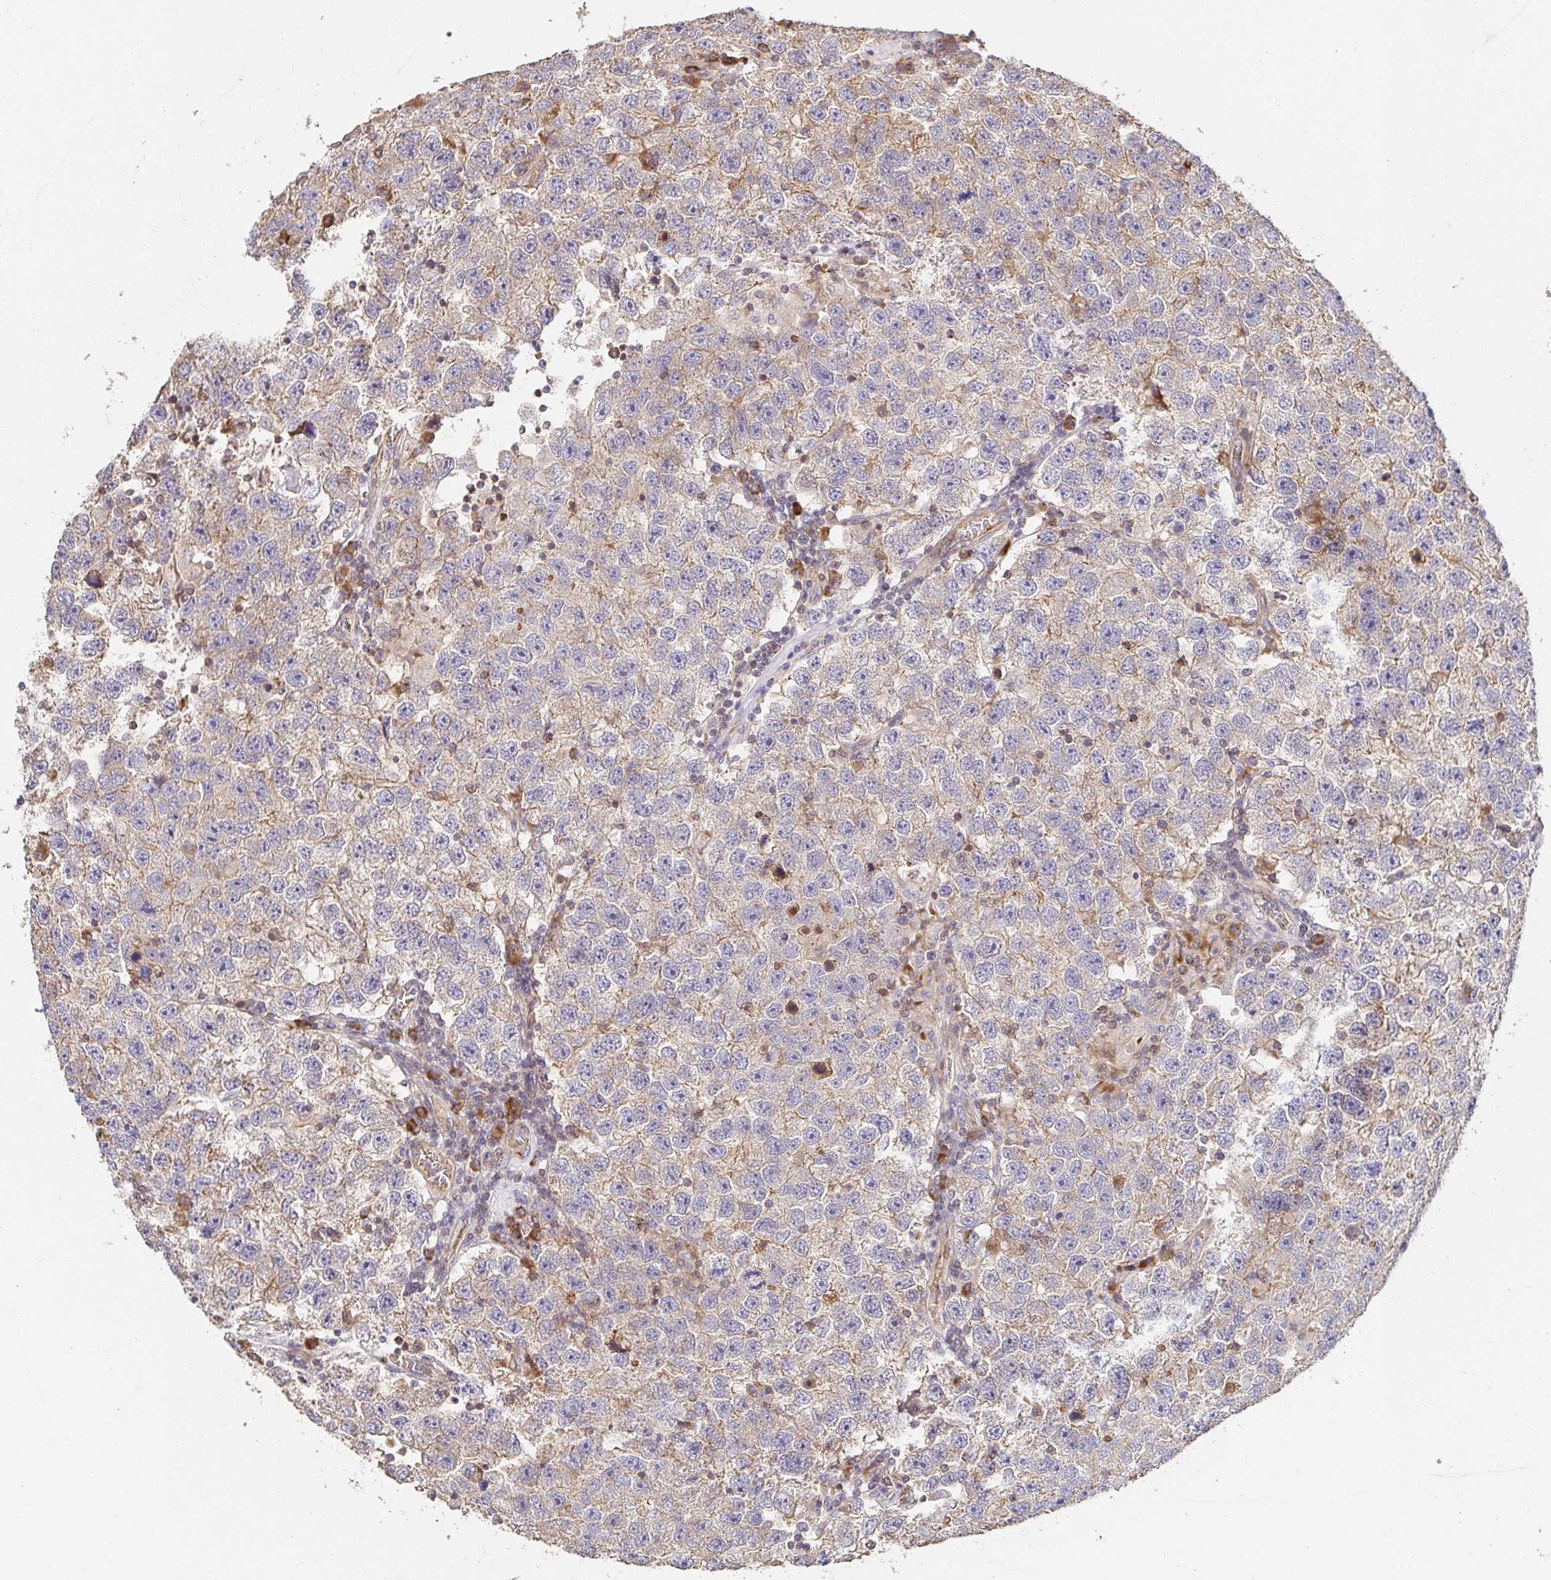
{"staining": {"intensity": "moderate", "quantity": "25%-75%", "location": "cytoplasmic/membranous"}, "tissue": "testis cancer", "cell_type": "Tumor cells", "image_type": "cancer", "snomed": [{"axis": "morphology", "description": "Seminoma, NOS"}, {"axis": "topography", "description": "Testis"}], "caption": "DAB (3,3'-diaminobenzidine) immunohistochemical staining of human testis cancer (seminoma) reveals moderate cytoplasmic/membranous protein staining in about 25%-75% of tumor cells. (DAB (3,3'-diaminobenzidine) = brown stain, brightfield microscopy at high magnification).", "gene": "APBB1", "patient": {"sex": "male", "age": 26}}